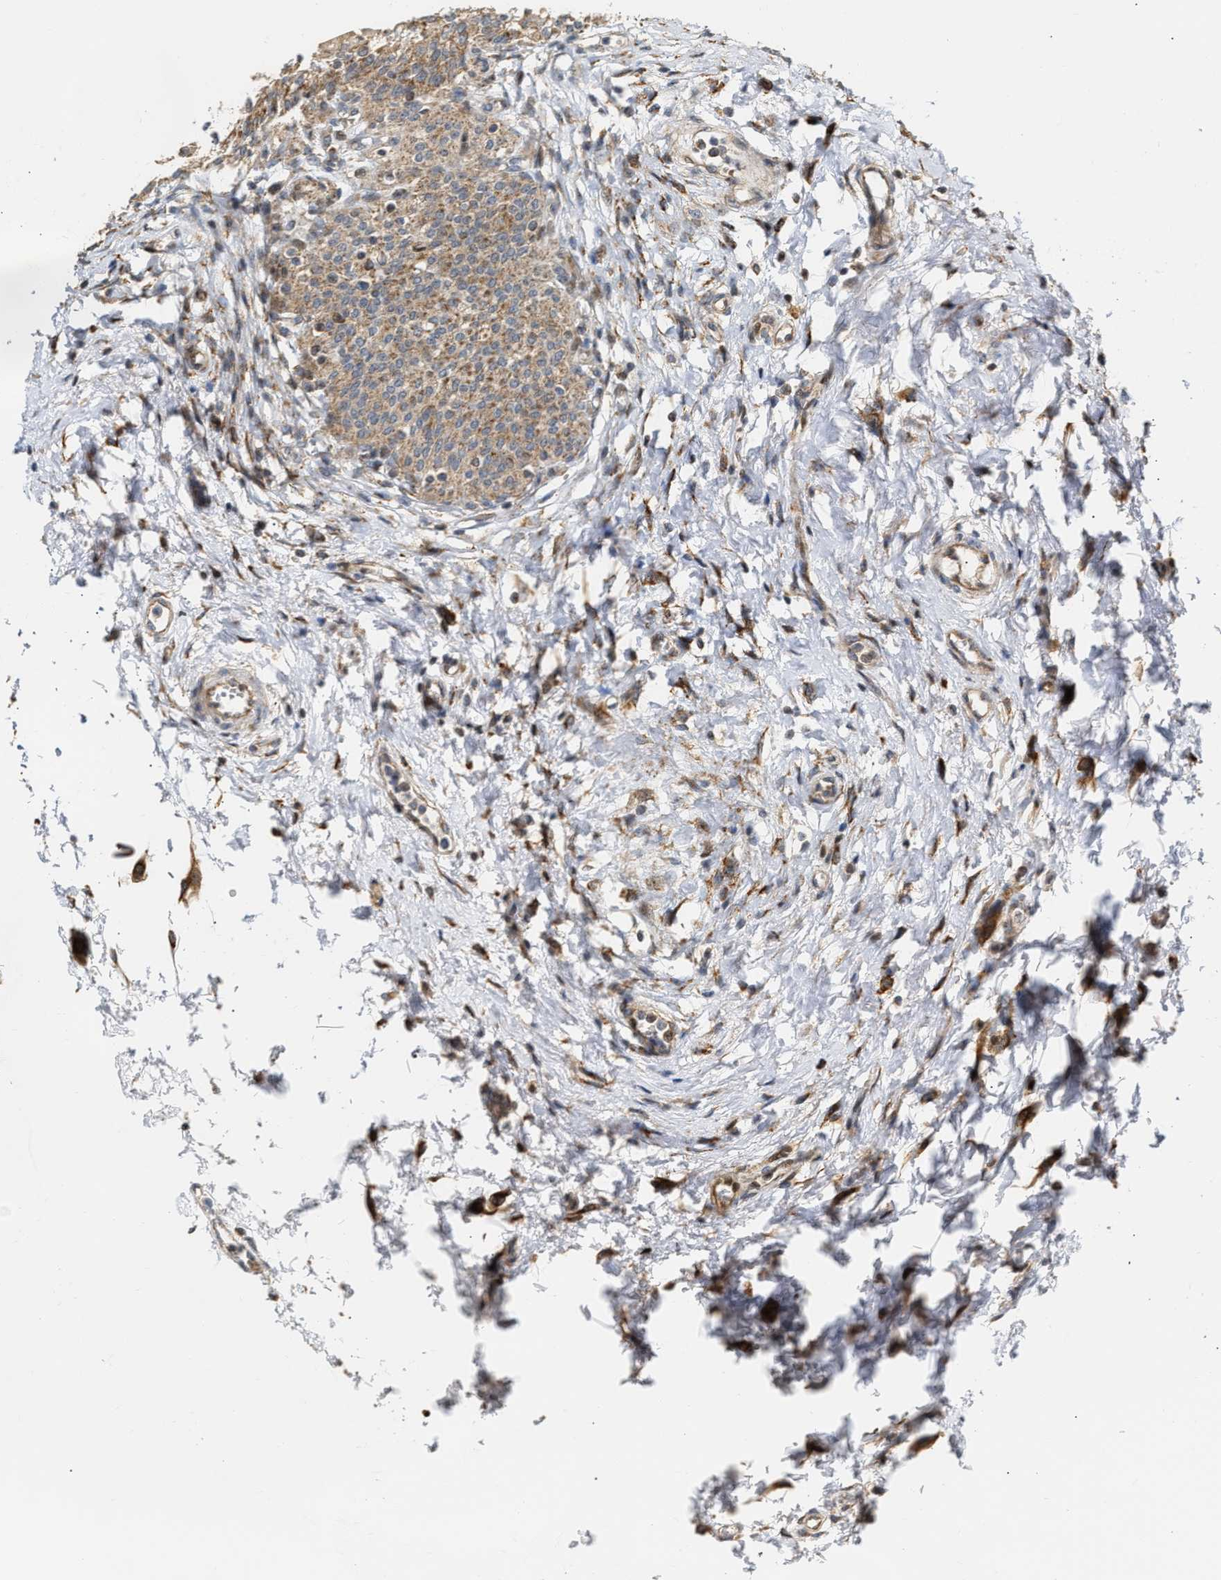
{"staining": {"intensity": "moderate", "quantity": ">75%", "location": "cytoplasmic/membranous"}, "tissue": "urinary bladder", "cell_type": "Urothelial cells", "image_type": "normal", "snomed": [{"axis": "morphology", "description": "Normal tissue, NOS"}, {"axis": "topography", "description": "Urinary bladder"}], "caption": "Benign urinary bladder was stained to show a protein in brown. There is medium levels of moderate cytoplasmic/membranous staining in approximately >75% of urothelial cells. Nuclei are stained in blue.", "gene": "DEPTOR", "patient": {"sex": "male", "age": 55}}